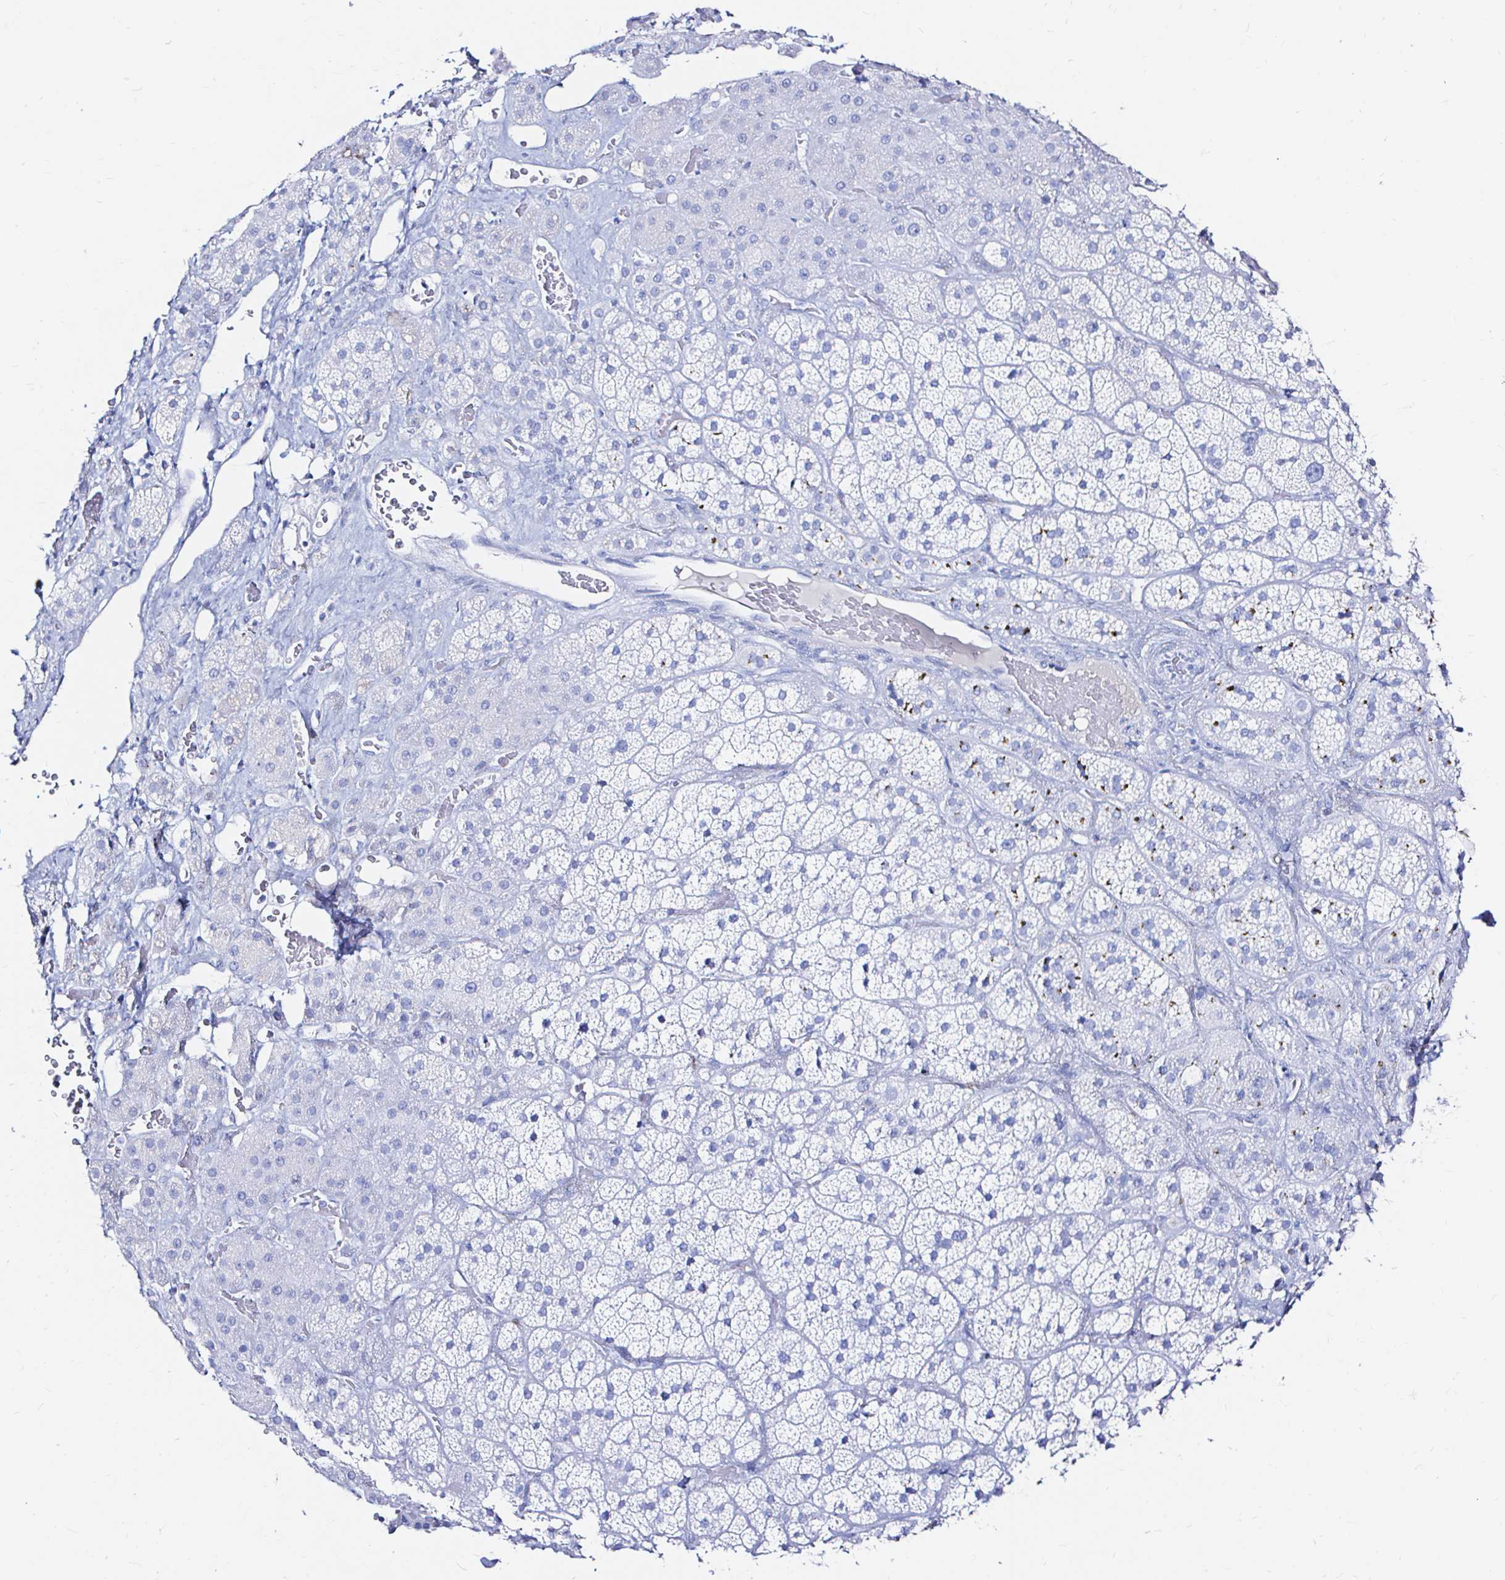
{"staining": {"intensity": "moderate", "quantity": "25%-75%", "location": "cytoplasmic/membranous"}, "tissue": "adrenal gland", "cell_type": "Glandular cells", "image_type": "normal", "snomed": [{"axis": "morphology", "description": "Normal tissue, NOS"}, {"axis": "topography", "description": "Adrenal gland"}], "caption": "Glandular cells display medium levels of moderate cytoplasmic/membranous expression in about 25%-75% of cells in benign adrenal gland.", "gene": "ZNF432", "patient": {"sex": "male", "age": 57}}